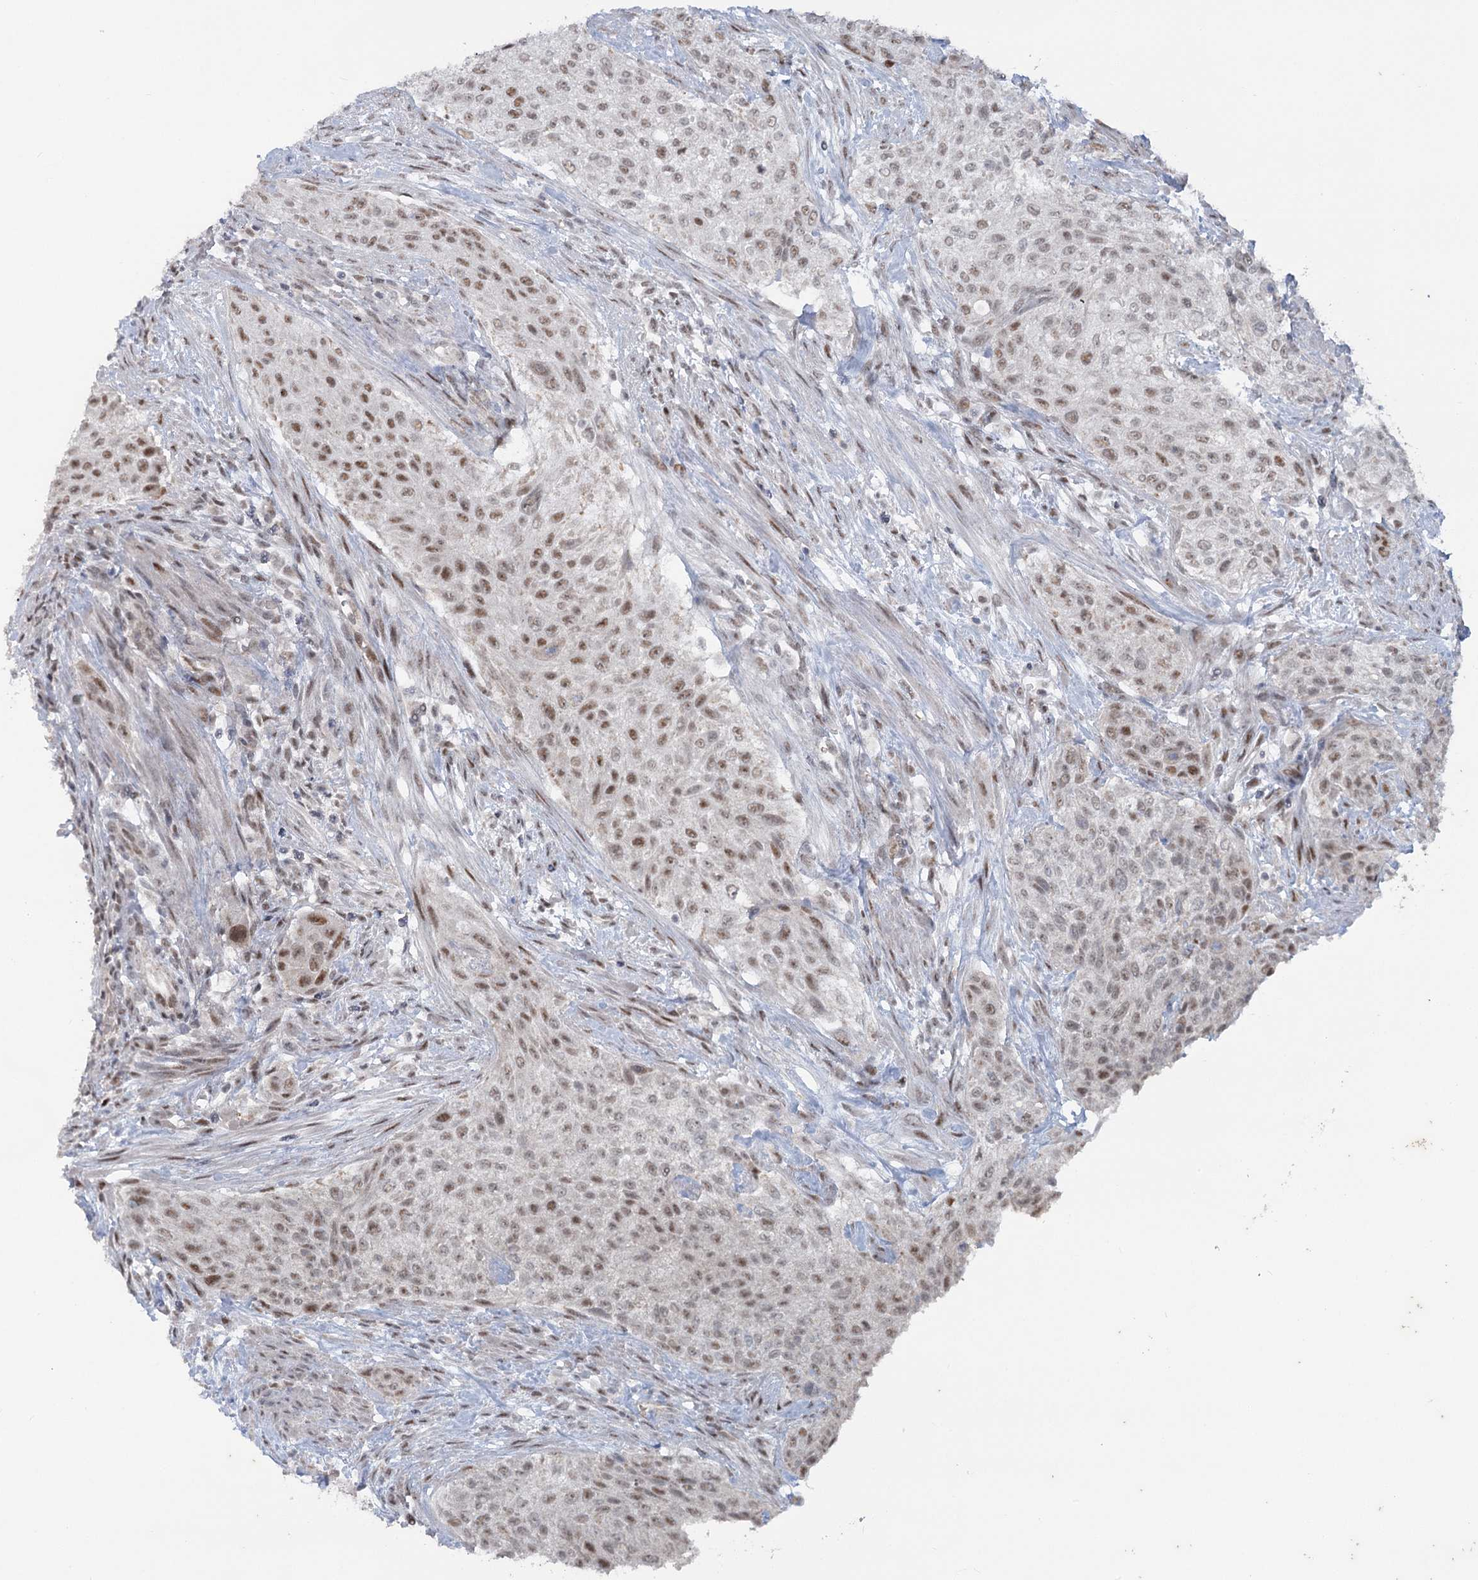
{"staining": {"intensity": "moderate", "quantity": ">75%", "location": "nuclear"}, "tissue": "urothelial cancer", "cell_type": "Tumor cells", "image_type": "cancer", "snomed": [{"axis": "morphology", "description": "Normal tissue, NOS"}, {"axis": "morphology", "description": "Urothelial carcinoma, NOS"}, {"axis": "topography", "description": "Urinary bladder"}, {"axis": "topography", "description": "Peripheral nerve tissue"}], "caption": "A medium amount of moderate nuclear staining is appreciated in about >75% of tumor cells in transitional cell carcinoma tissue.", "gene": "MTG1", "patient": {"sex": "male", "age": 35}}